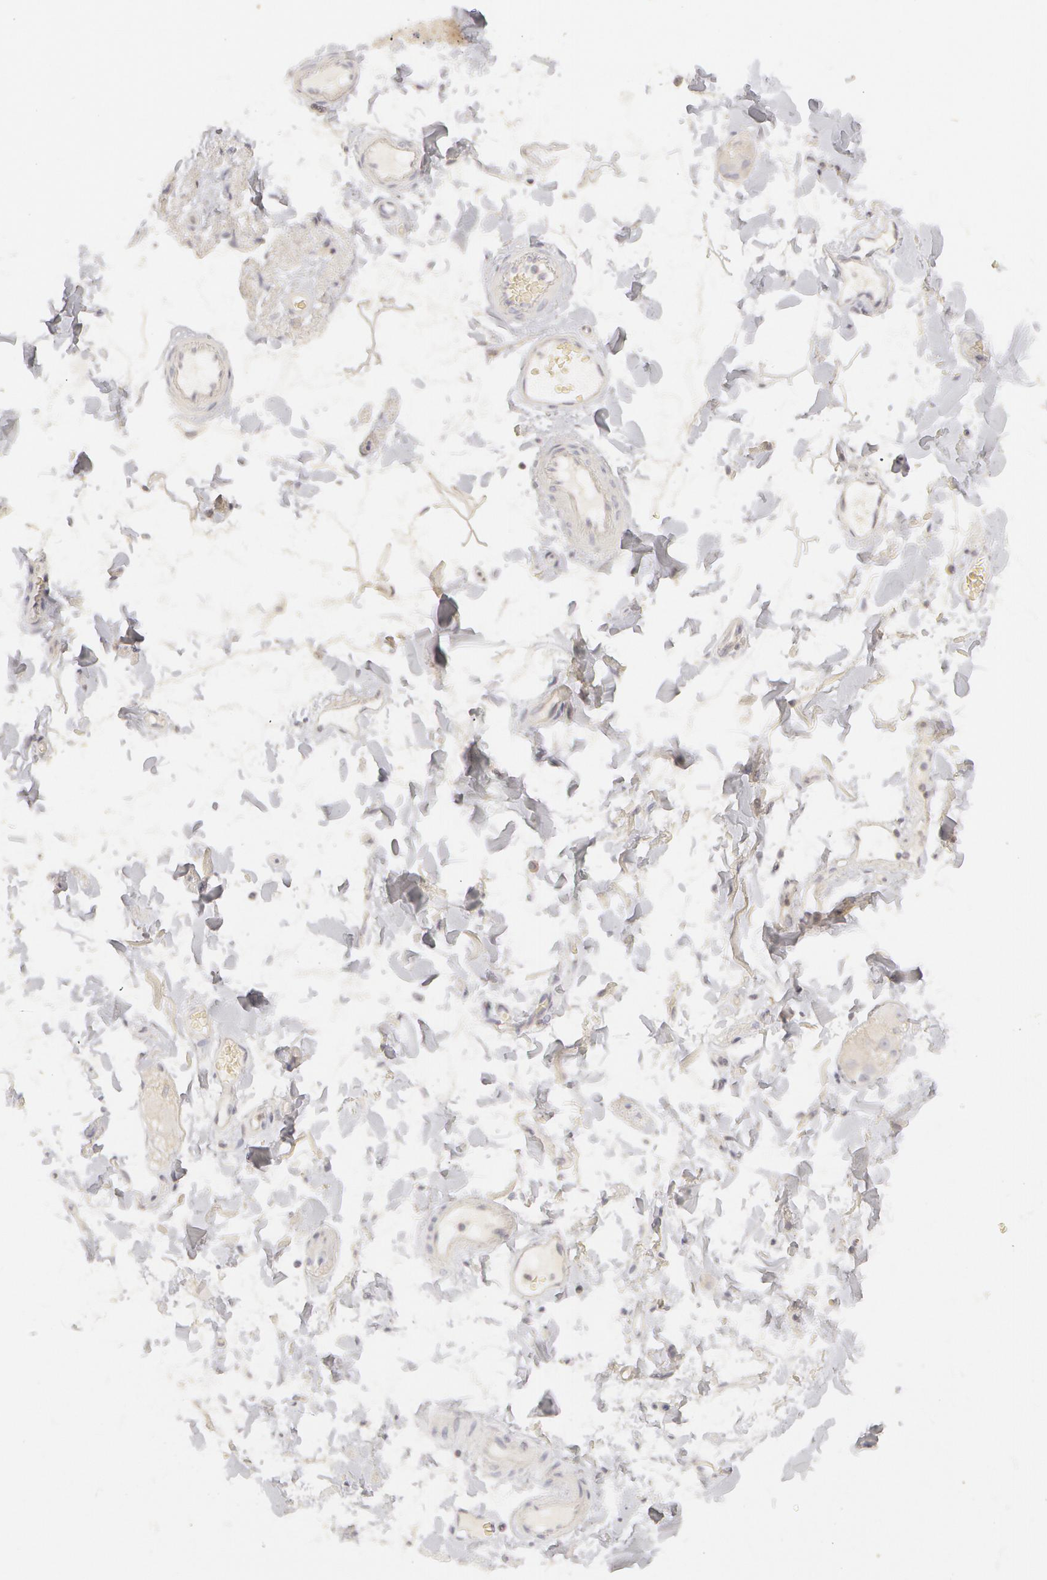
{"staining": {"intensity": "negative", "quantity": "none", "location": "none"}, "tissue": "adipose tissue", "cell_type": "Adipocytes", "image_type": "normal", "snomed": [{"axis": "morphology", "description": "Normal tissue, NOS"}, {"axis": "topography", "description": "Duodenum"}], "caption": "Immunohistochemistry of normal human adipose tissue shows no staining in adipocytes. (DAB (3,3'-diaminobenzidine) immunohistochemistry (IHC) visualized using brightfield microscopy, high magnification).", "gene": "ABCB1", "patient": {"sex": "male", "age": 63}}